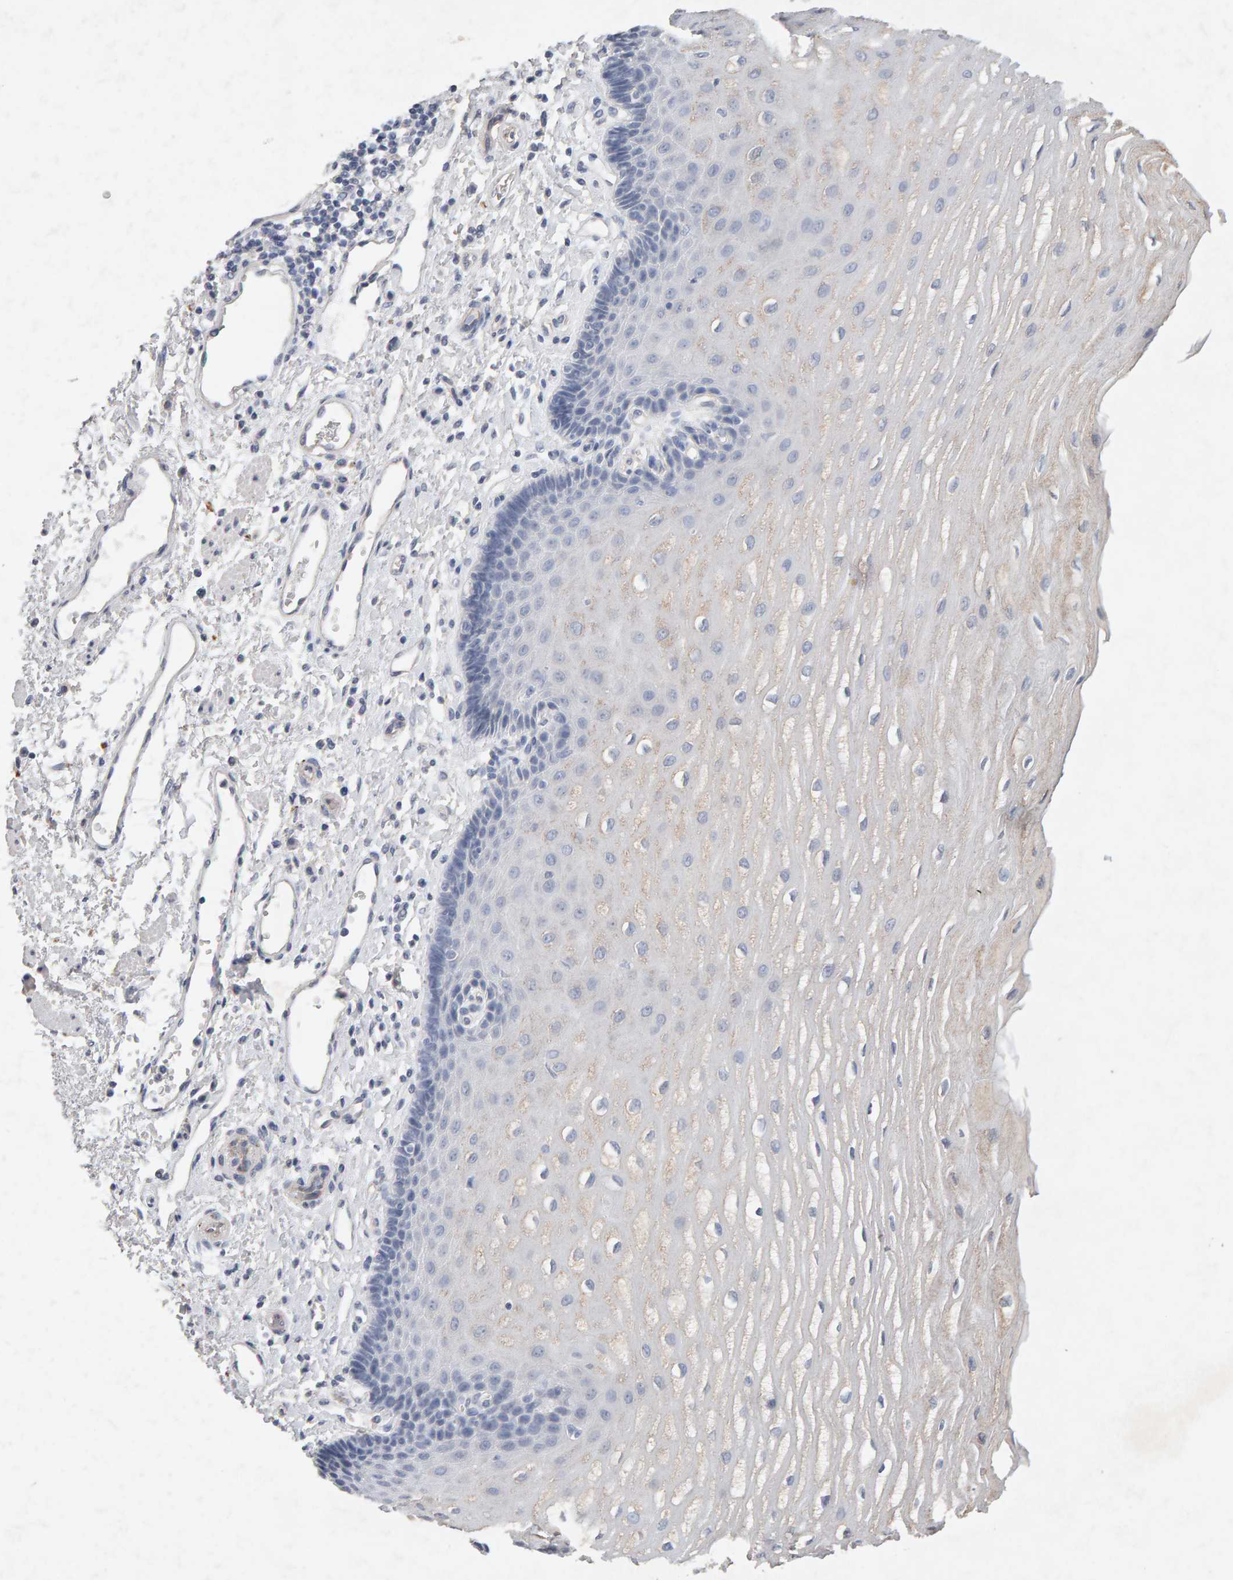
{"staining": {"intensity": "weak", "quantity": "<25%", "location": "cytoplasmic/membranous"}, "tissue": "esophagus", "cell_type": "Squamous epithelial cells", "image_type": "normal", "snomed": [{"axis": "morphology", "description": "Normal tissue, NOS"}, {"axis": "topography", "description": "Esophagus"}], "caption": "This photomicrograph is of benign esophagus stained with IHC to label a protein in brown with the nuclei are counter-stained blue. There is no positivity in squamous epithelial cells.", "gene": "PTPRM", "patient": {"sex": "male", "age": 54}}